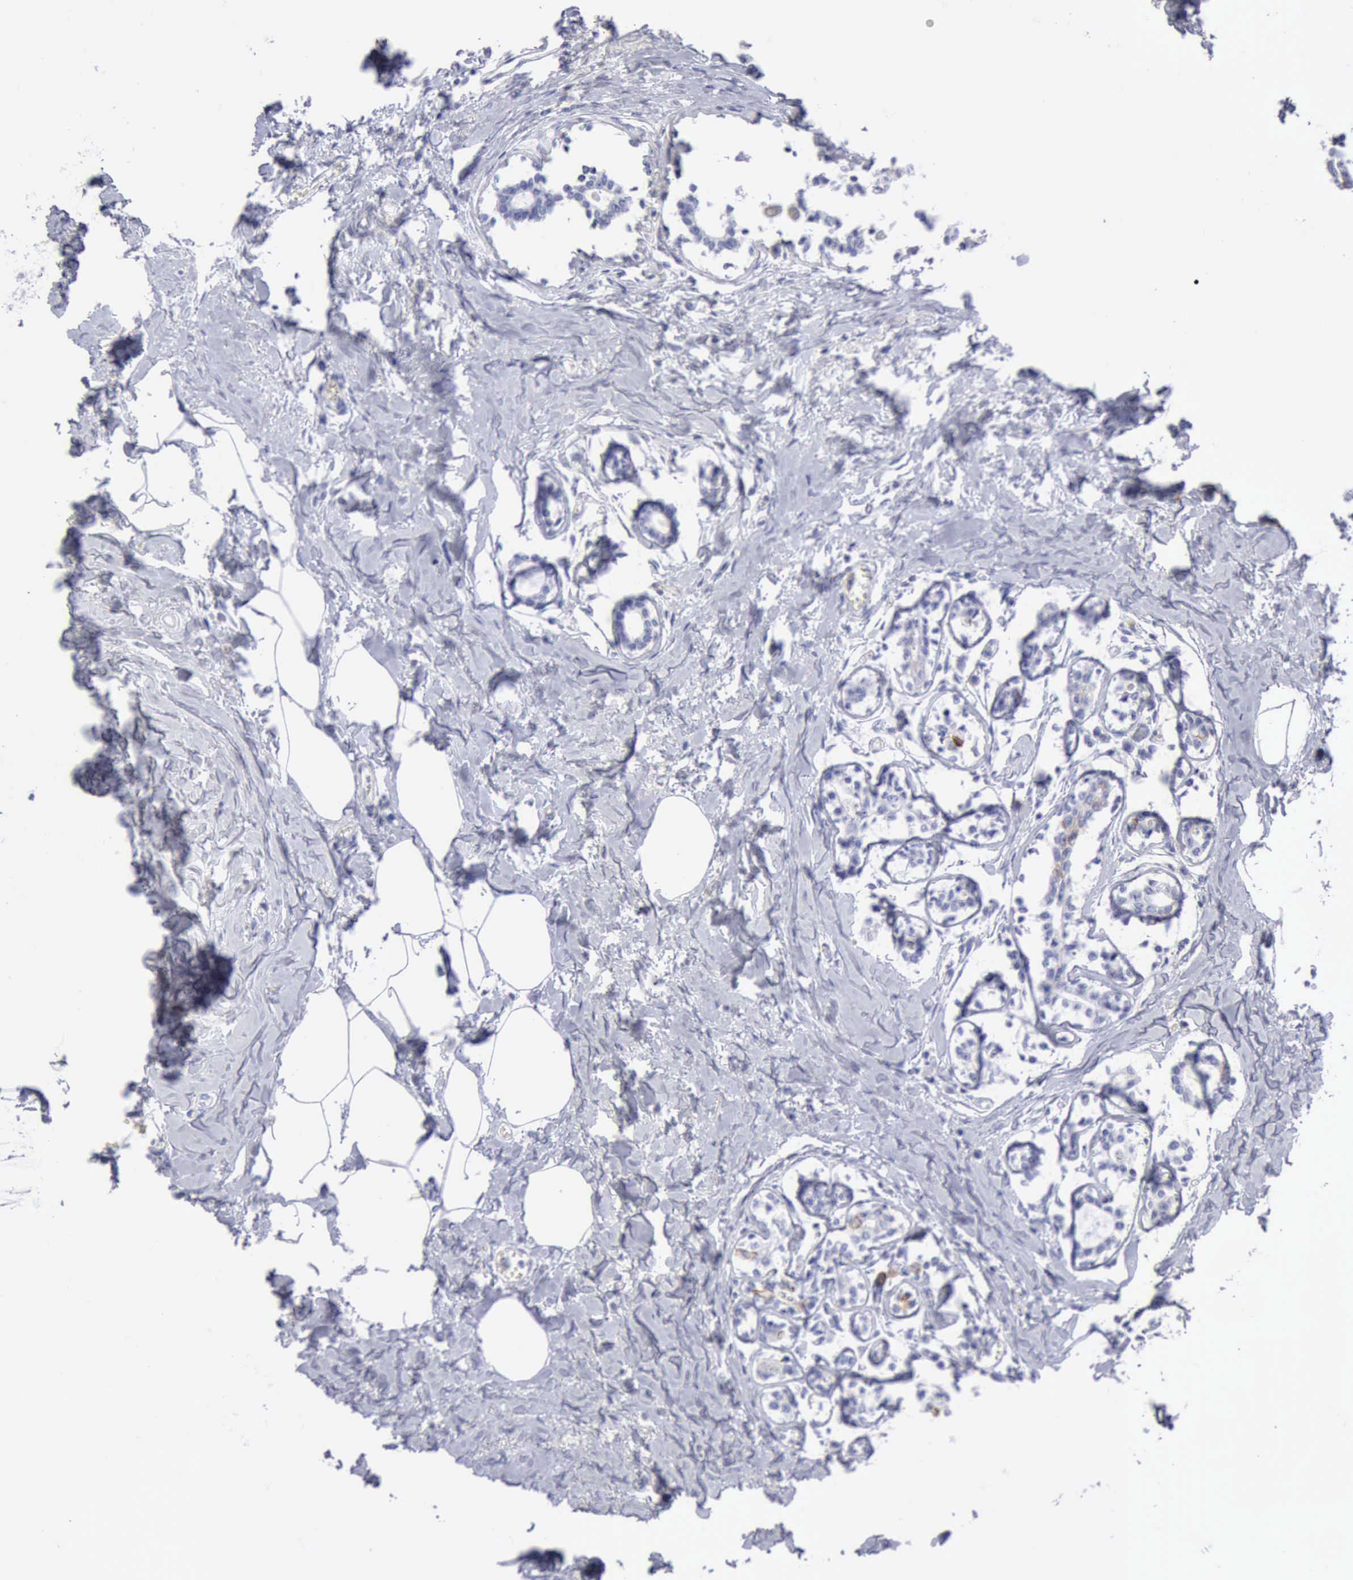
{"staining": {"intensity": "negative", "quantity": "none", "location": "none"}, "tissue": "breast cancer", "cell_type": "Tumor cells", "image_type": "cancer", "snomed": [{"axis": "morphology", "description": "Lobular carcinoma"}, {"axis": "topography", "description": "Breast"}], "caption": "Tumor cells show no significant staining in lobular carcinoma (breast). The staining was performed using DAB to visualize the protein expression in brown, while the nuclei were stained in blue with hematoxylin (Magnification: 20x).", "gene": "NCAM1", "patient": {"sex": "female", "age": 51}}